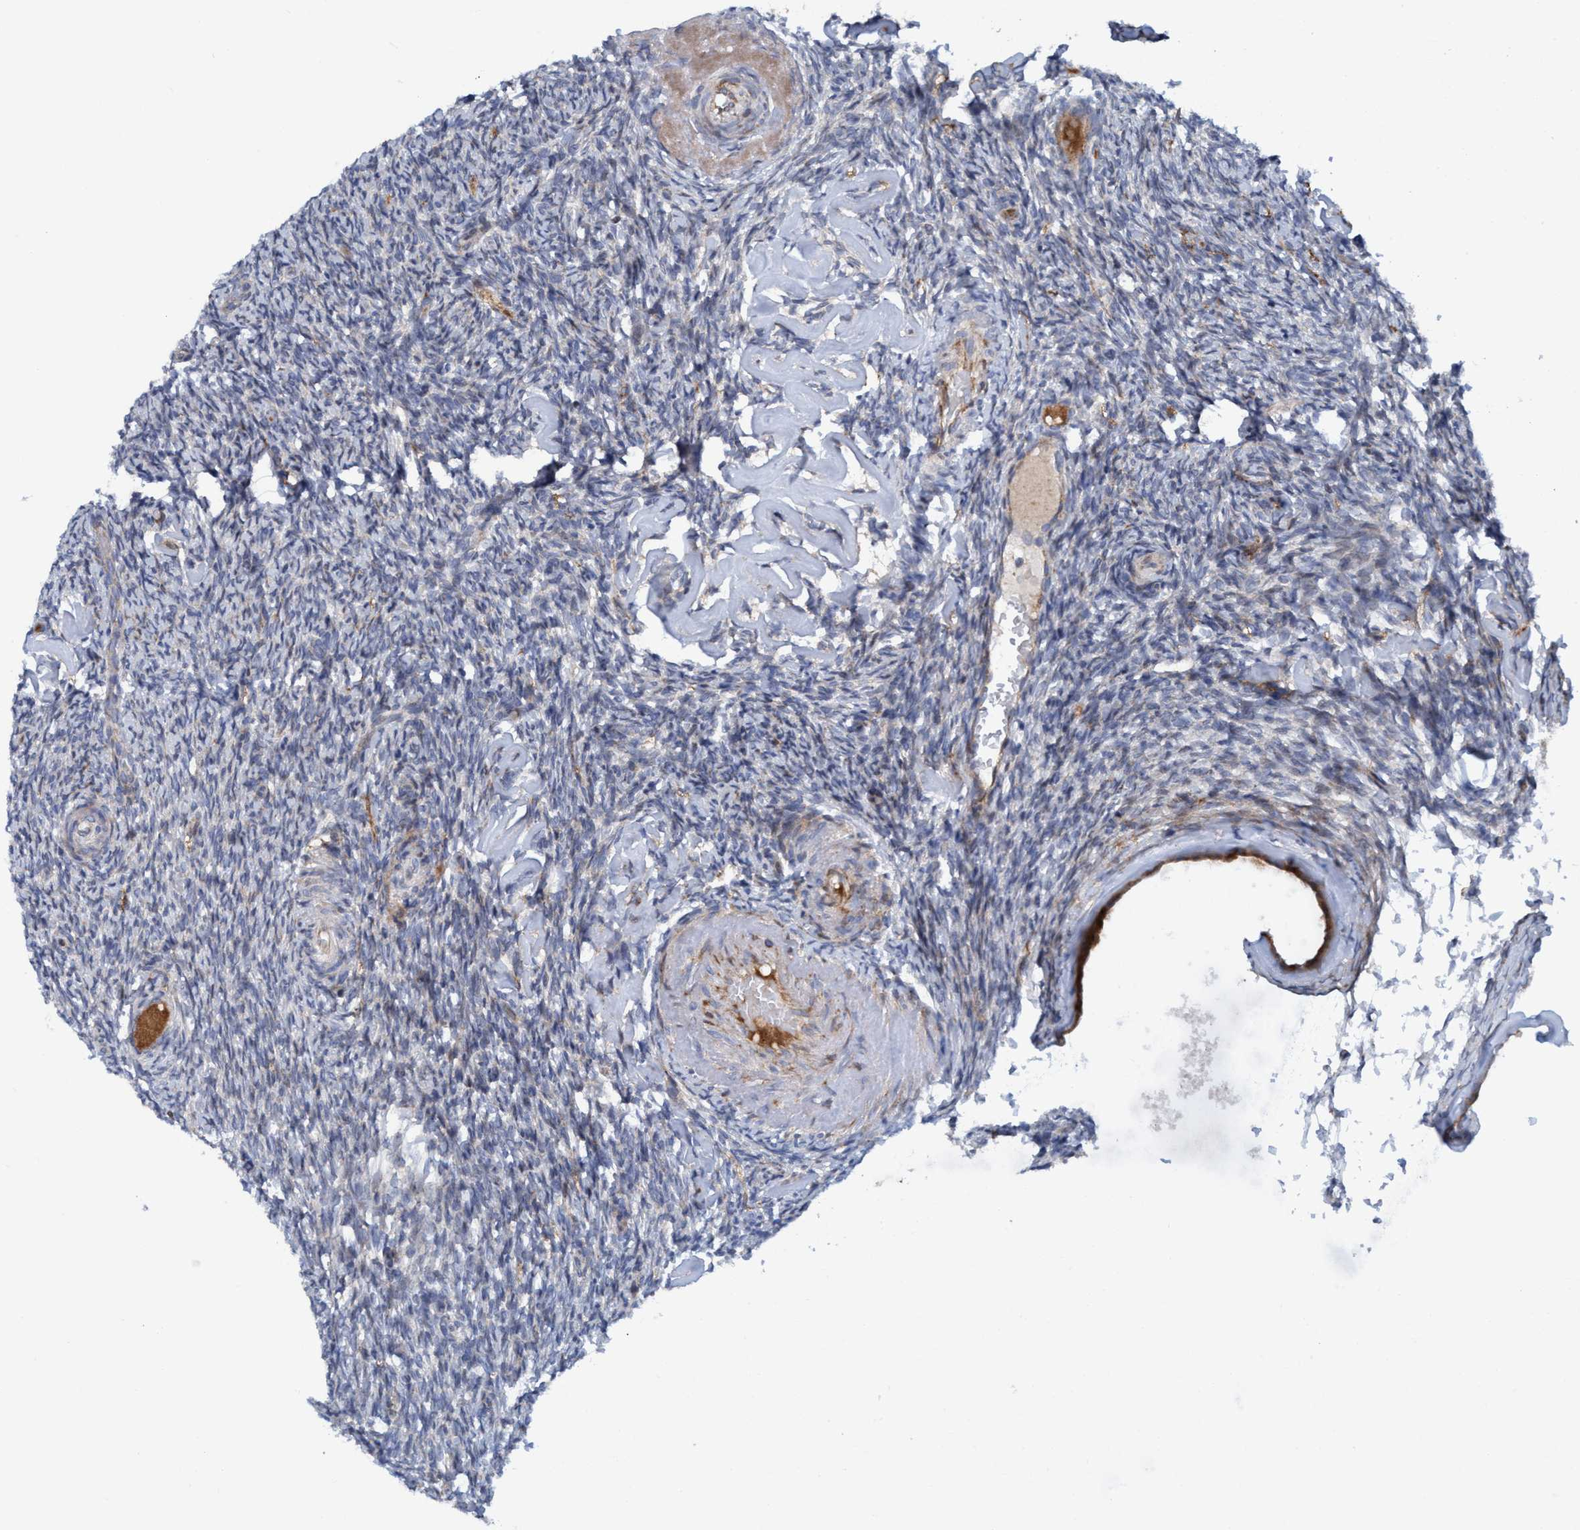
{"staining": {"intensity": "moderate", "quantity": ">75%", "location": "cytoplasmic/membranous"}, "tissue": "ovary", "cell_type": "Follicle cells", "image_type": "normal", "snomed": [{"axis": "morphology", "description": "Normal tissue, NOS"}, {"axis": "topography", "description": "Ovary"}], "caption": "Immunohistochemistry (IHC) (DAB (3,3'-diaminobenzidine)) staining of unremarkable human ovary shows moderate cytoplasmic/membranous protein expression in approximately >75% of follicle cells.", "gene": "SLC16A3", "patient": {"sex": "female", "age": 60}}